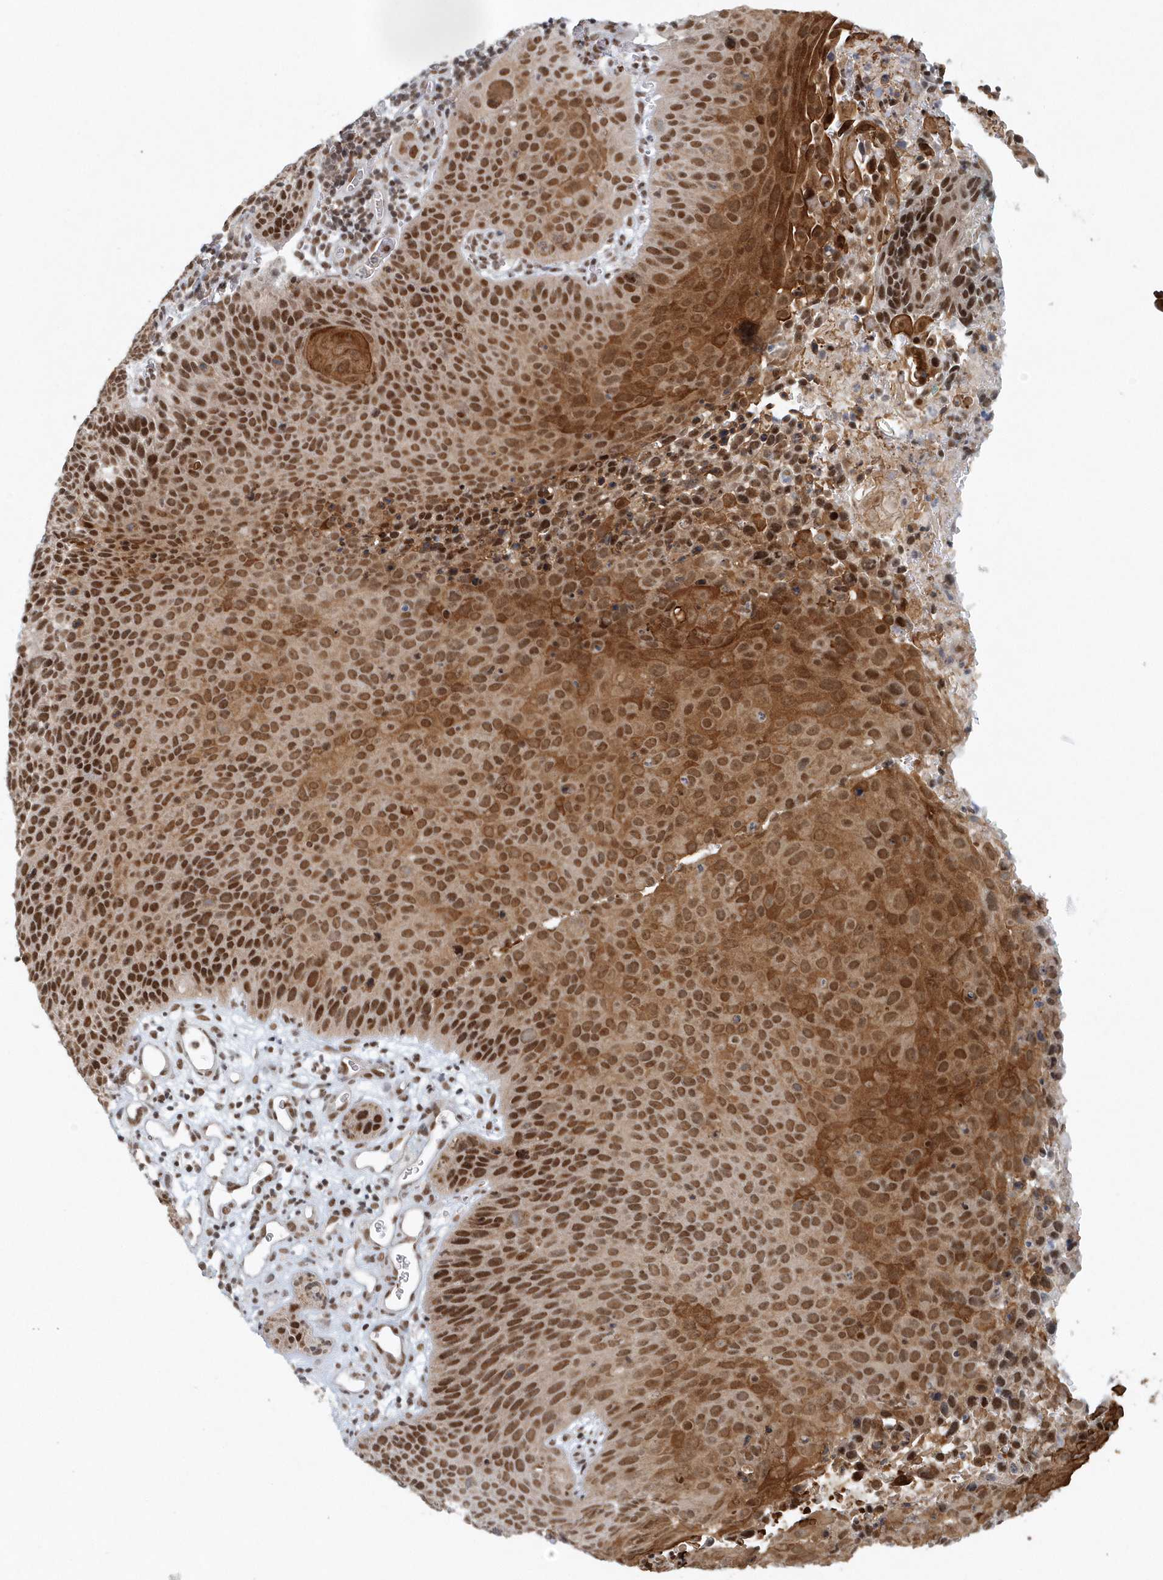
{"staining": {"intensity": "strong", "quantity": ">75%", "location": "cytoplasmic/membranous,nuclear"}, "tissue": "cervical cancer", "cell_type": "Tumor cells", "image_type": "cancer", "snomed": [{"axis": "morphology", "description": "Squamous cell carcinoma, NOS"}, {"axis": "topography", "description": "Cervix"}], "caption": "The micrograph shows a brown stain indicating the presence of a protein in the cytoplasmic/membranous and nuclear of tumor cells in cervical squamous cell carcinoma.", "gene": "YTHDC1", "patient": {"sex": "female", "age": 55}}